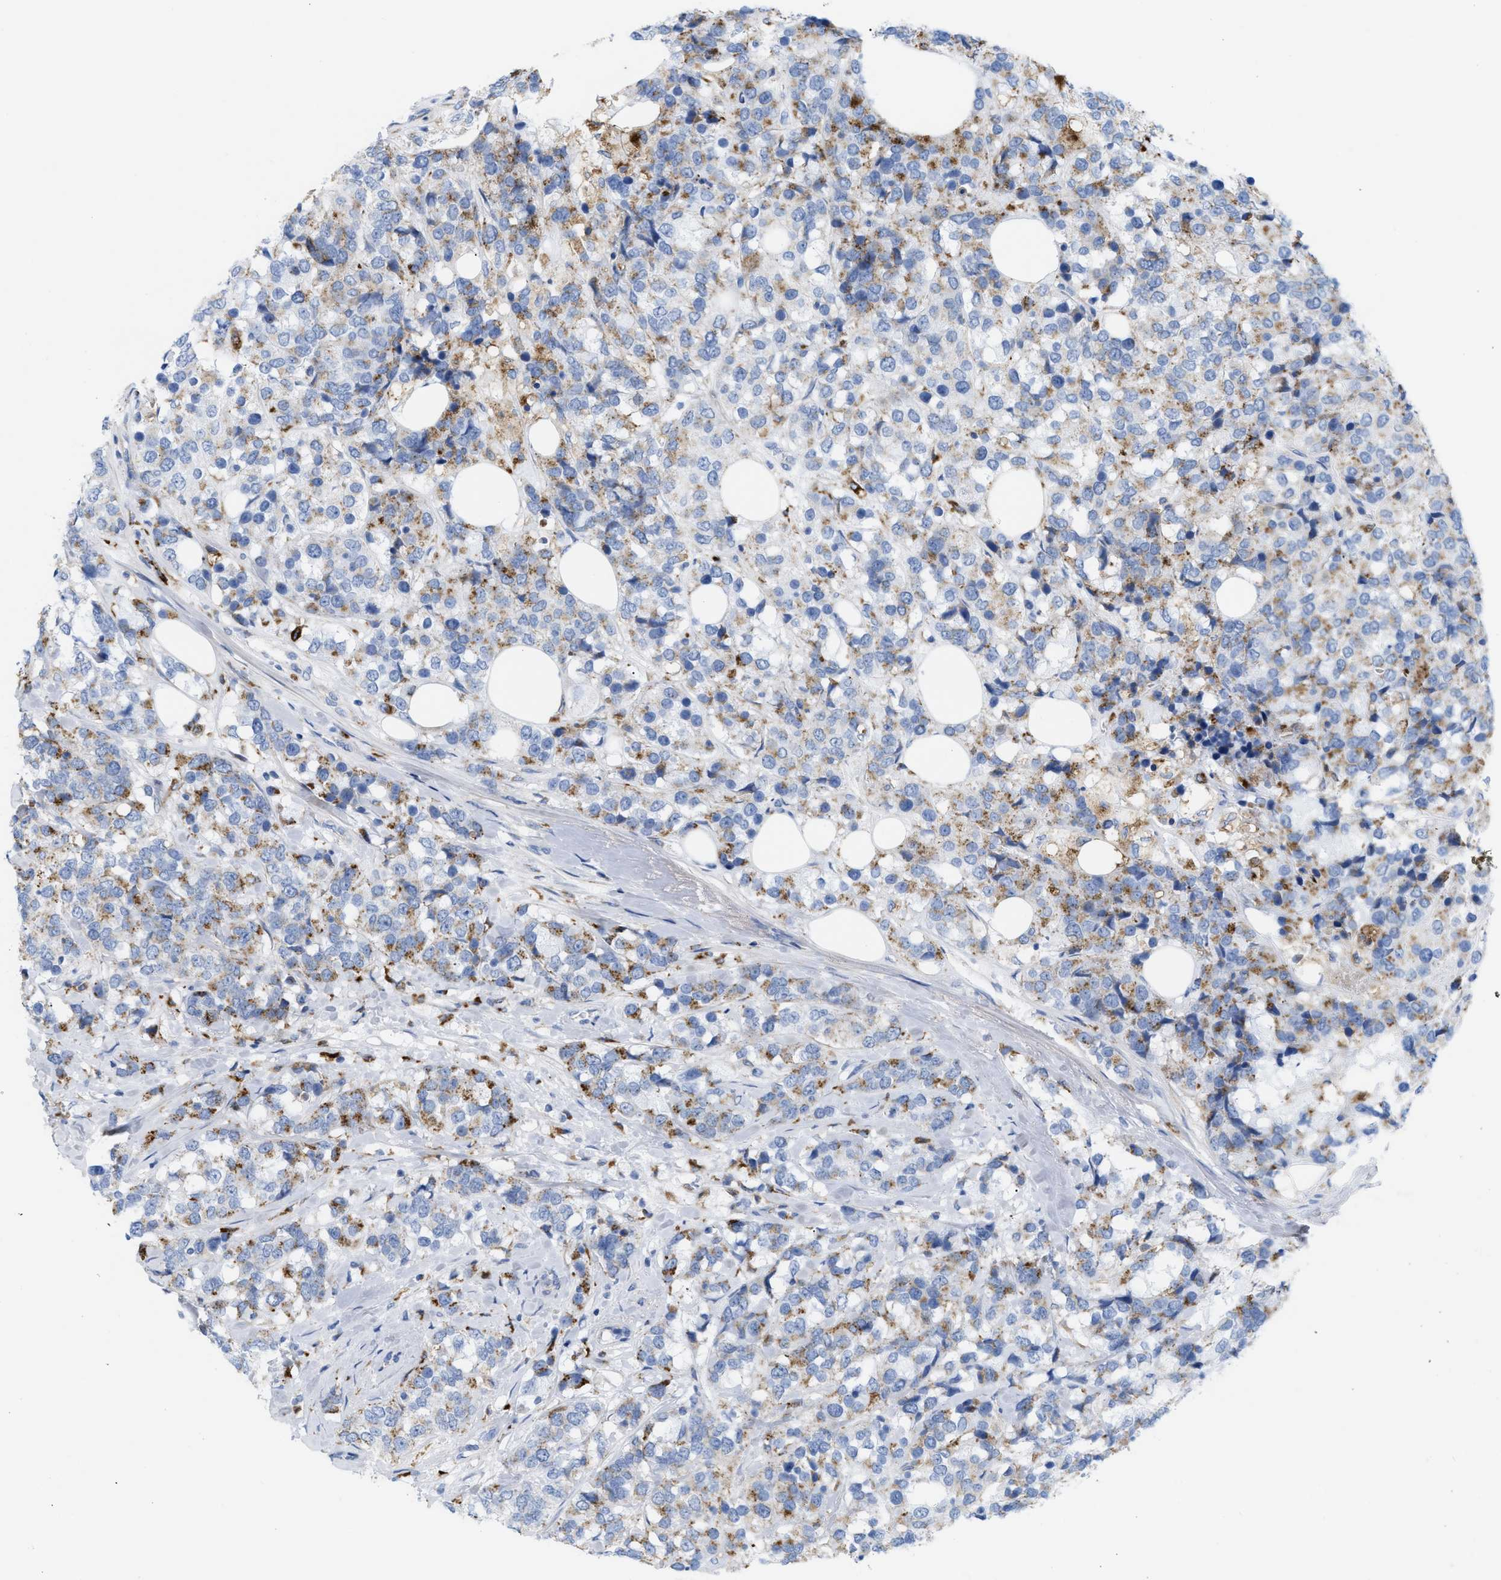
{"staining": {"intensity": "moderate", "quantity": "25%-75%", "location": "cytoplasmic/membranous"}, "tissue": "breast cancer", "cell_type": "Tumor cells", "image_type": "cancer", "snomed": [{"axis": "morphology", "description": "Lobular carcinoma"}, {"axis": "topography", "description": "Breast"}], "caption": "The immunohistochemical stain labels moderate cytoplasmic/membranous expression in tumor cells of breast cancer (lobular carcinoma) tissue. The staining was performed using DAB to visualize the protein expression in brown, while the nuclei were stained in blue with hematoxylin (Magnification: 20x).", "gene": "DRAM2", "patient": {"sex": "female", "age": 59}}